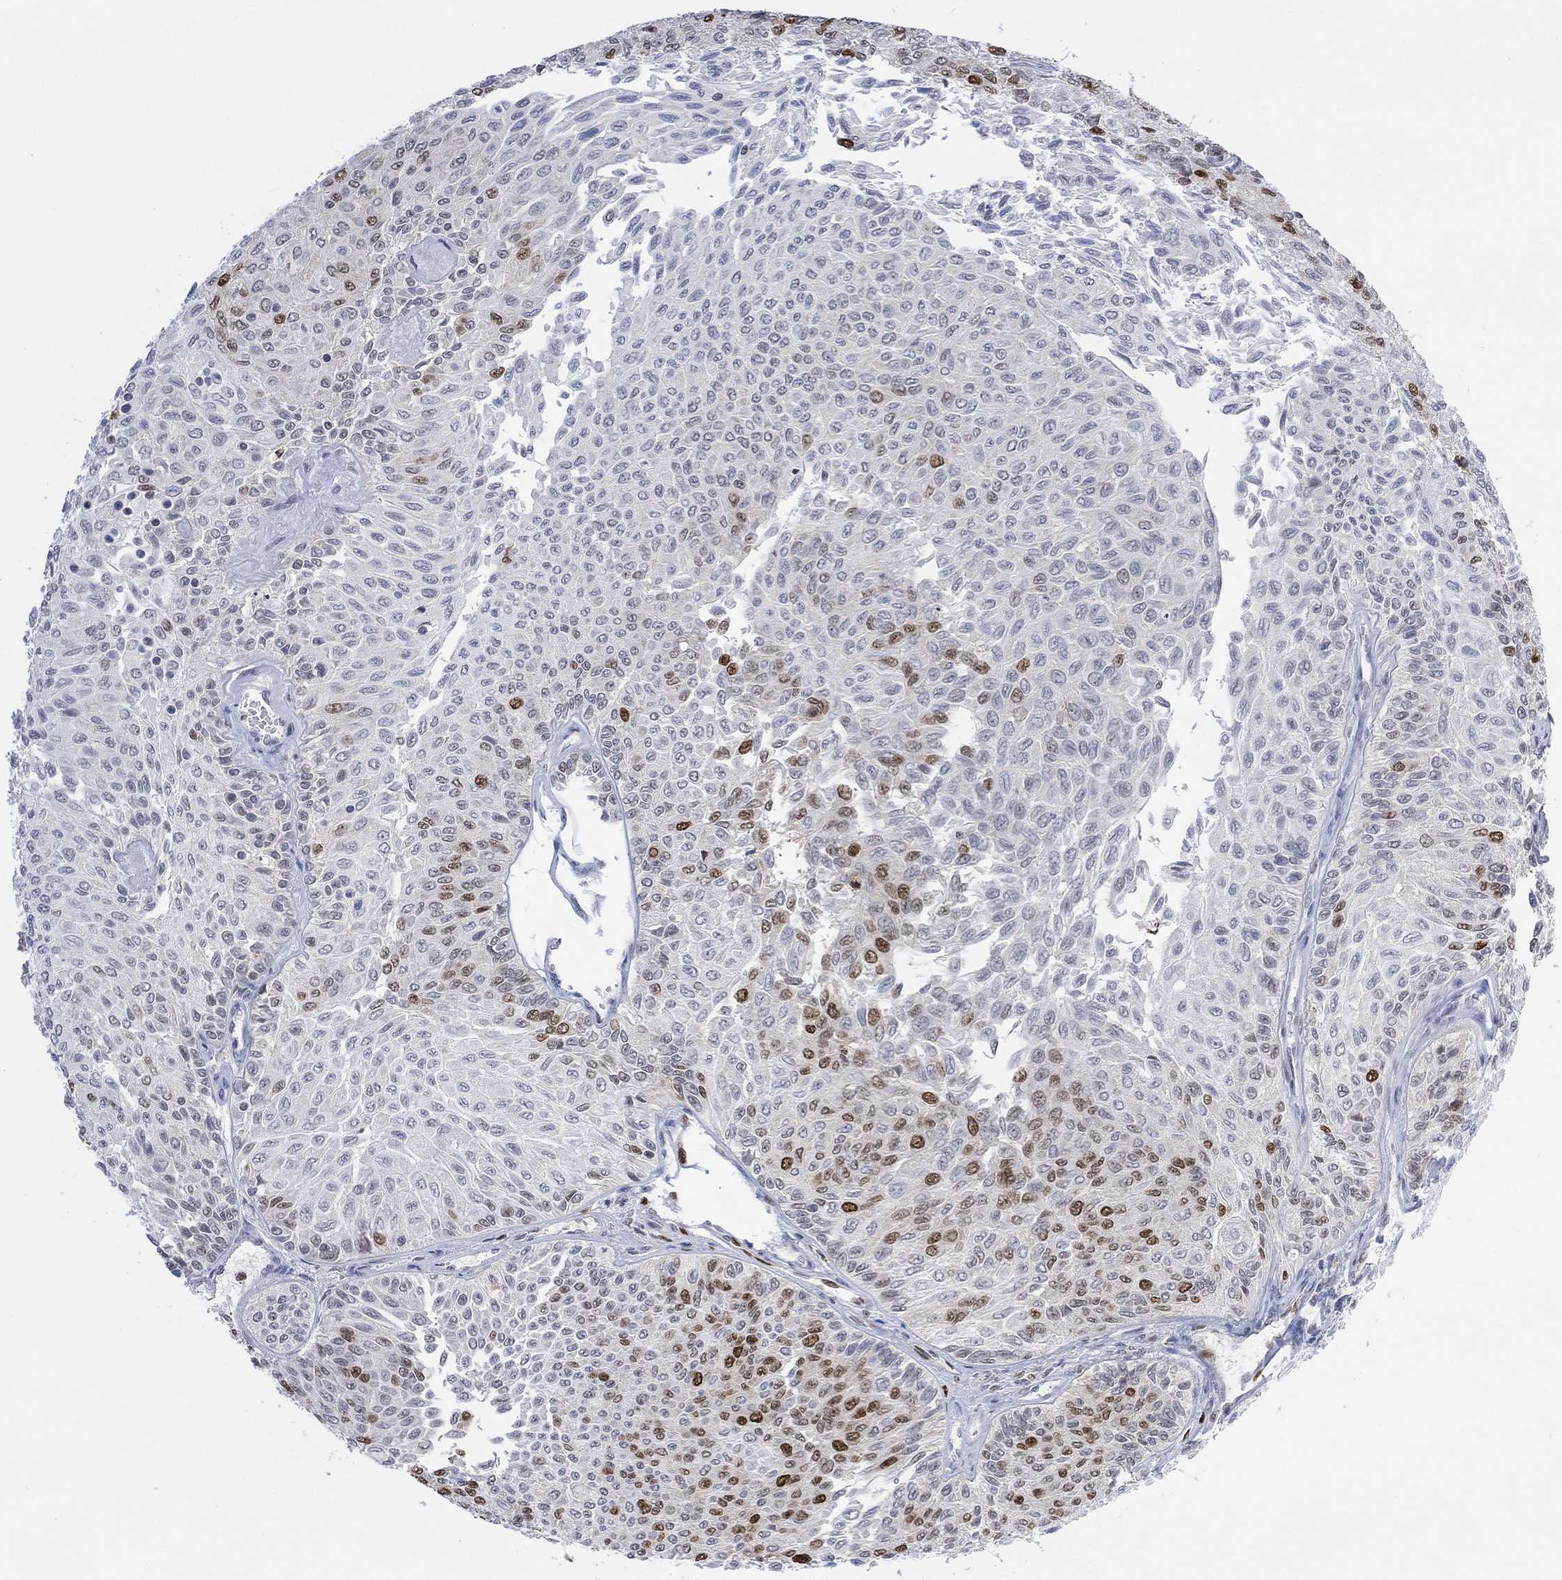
{"staining": {"intensity": "strong", "quantity": "<25%", "location": "nuclear"}, "tissue": "urothelial cancer", "cell_type": "Tumor cells", "image_type": "cancer", "snomed": [{"axis": "morphology", "description": "Urothelial carcinoma, Low grade"}, {"axis": "topography", "description": "Ureter, NOS"}, {"axis": "topography", "description": "Urinary bladder"}], "caption": "IHC histopathology image of urothelial carcinoma (low-grade) stained for a protein (brown), which demonstrates medium levels of strong nuclear expression in about <25% of tumor cells.", "gene": "RAD54L2", "patient": {"sex": "male", "age": 78}}